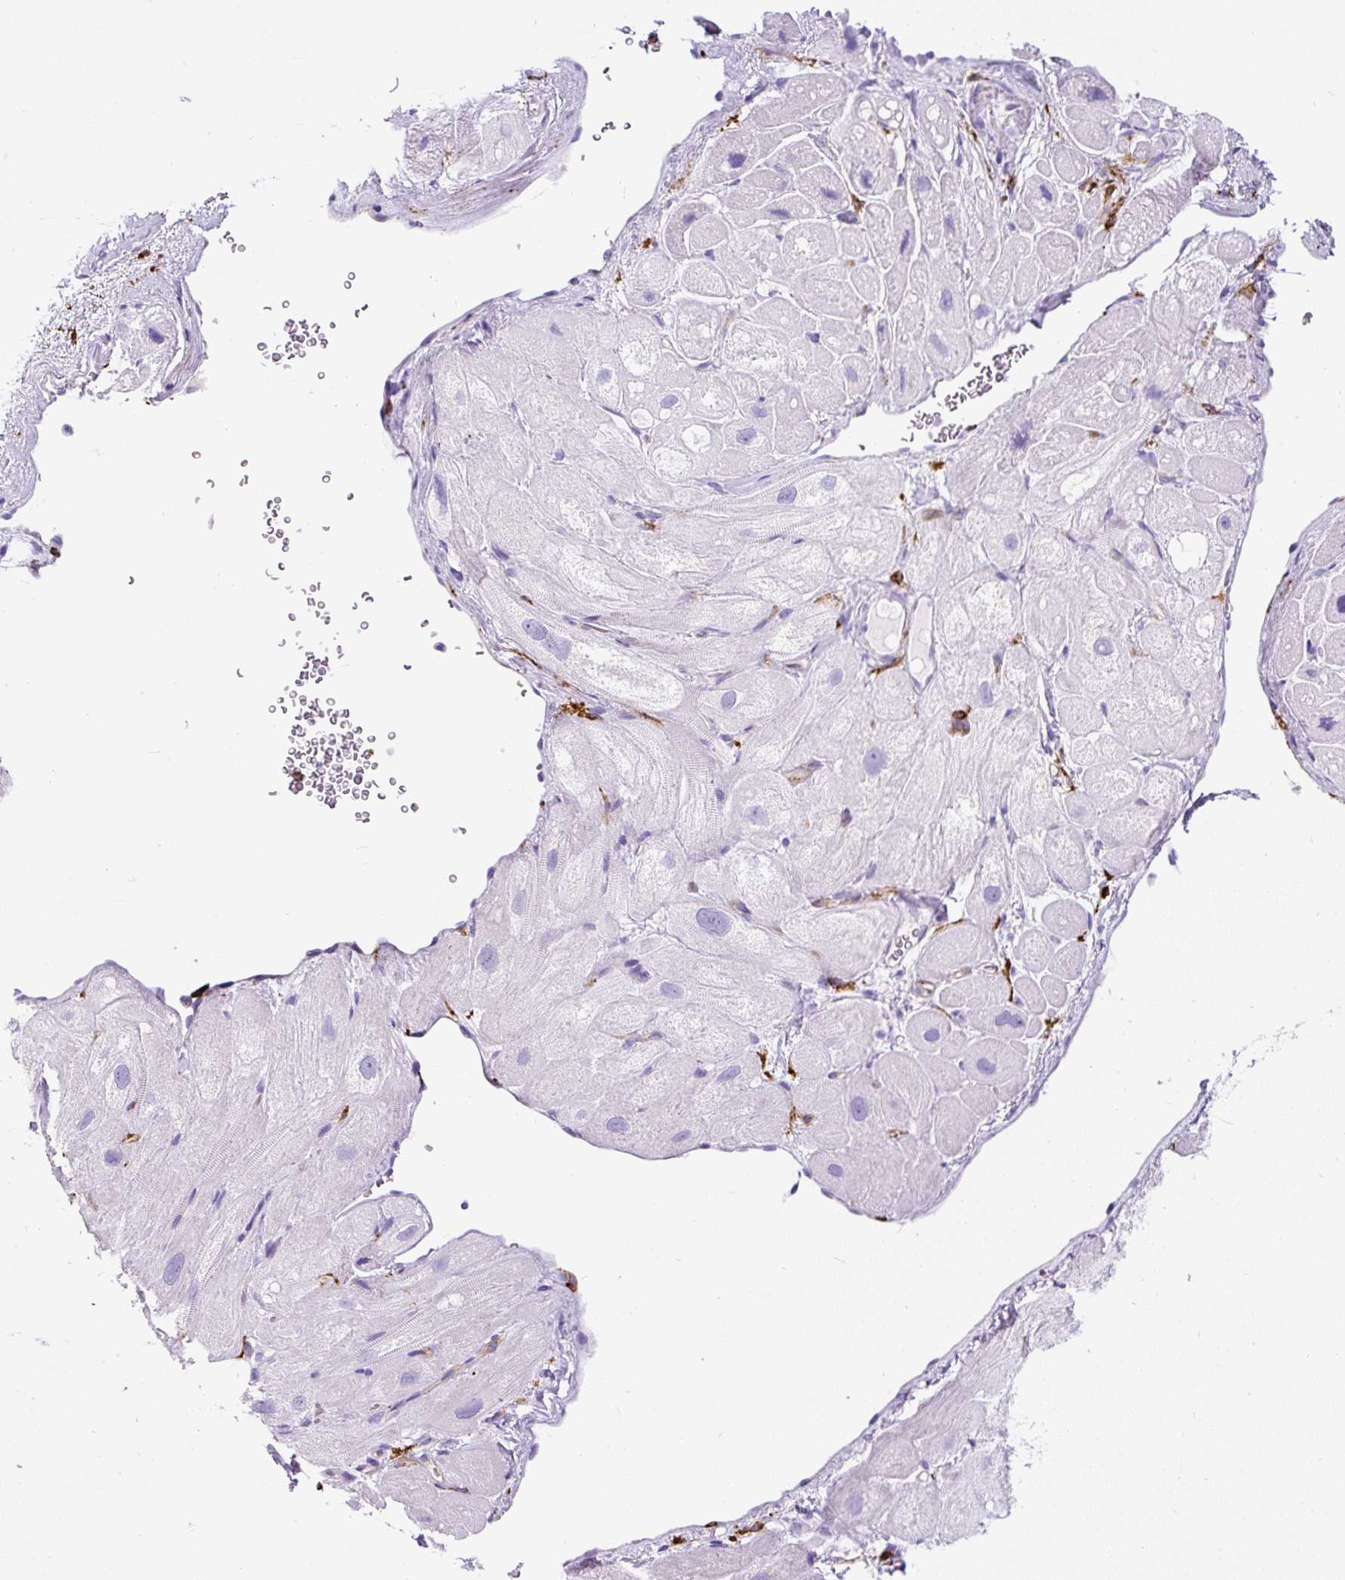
{"staining": {"intensity": "negative", "quantity": "none", "location": "none"}, "tissue": "heart muscle", "cell_type": "Cardiomyocytes", "image_type": "normal", "snomed": [{"axis": "morphology", "description": "Normal tissue, NOS"}, {"axis": "topography", "description": "Heart"}], "caption": "Protein analysis of unremarkable heart muscle shows no significant staining in cardiomyocytes. (Brightfield microscopy of DAB (3,3'-diaminobenzidine) IHC at high magnification).", "gene": "HLA", "patient": {"sex": "male", "age": 49}}